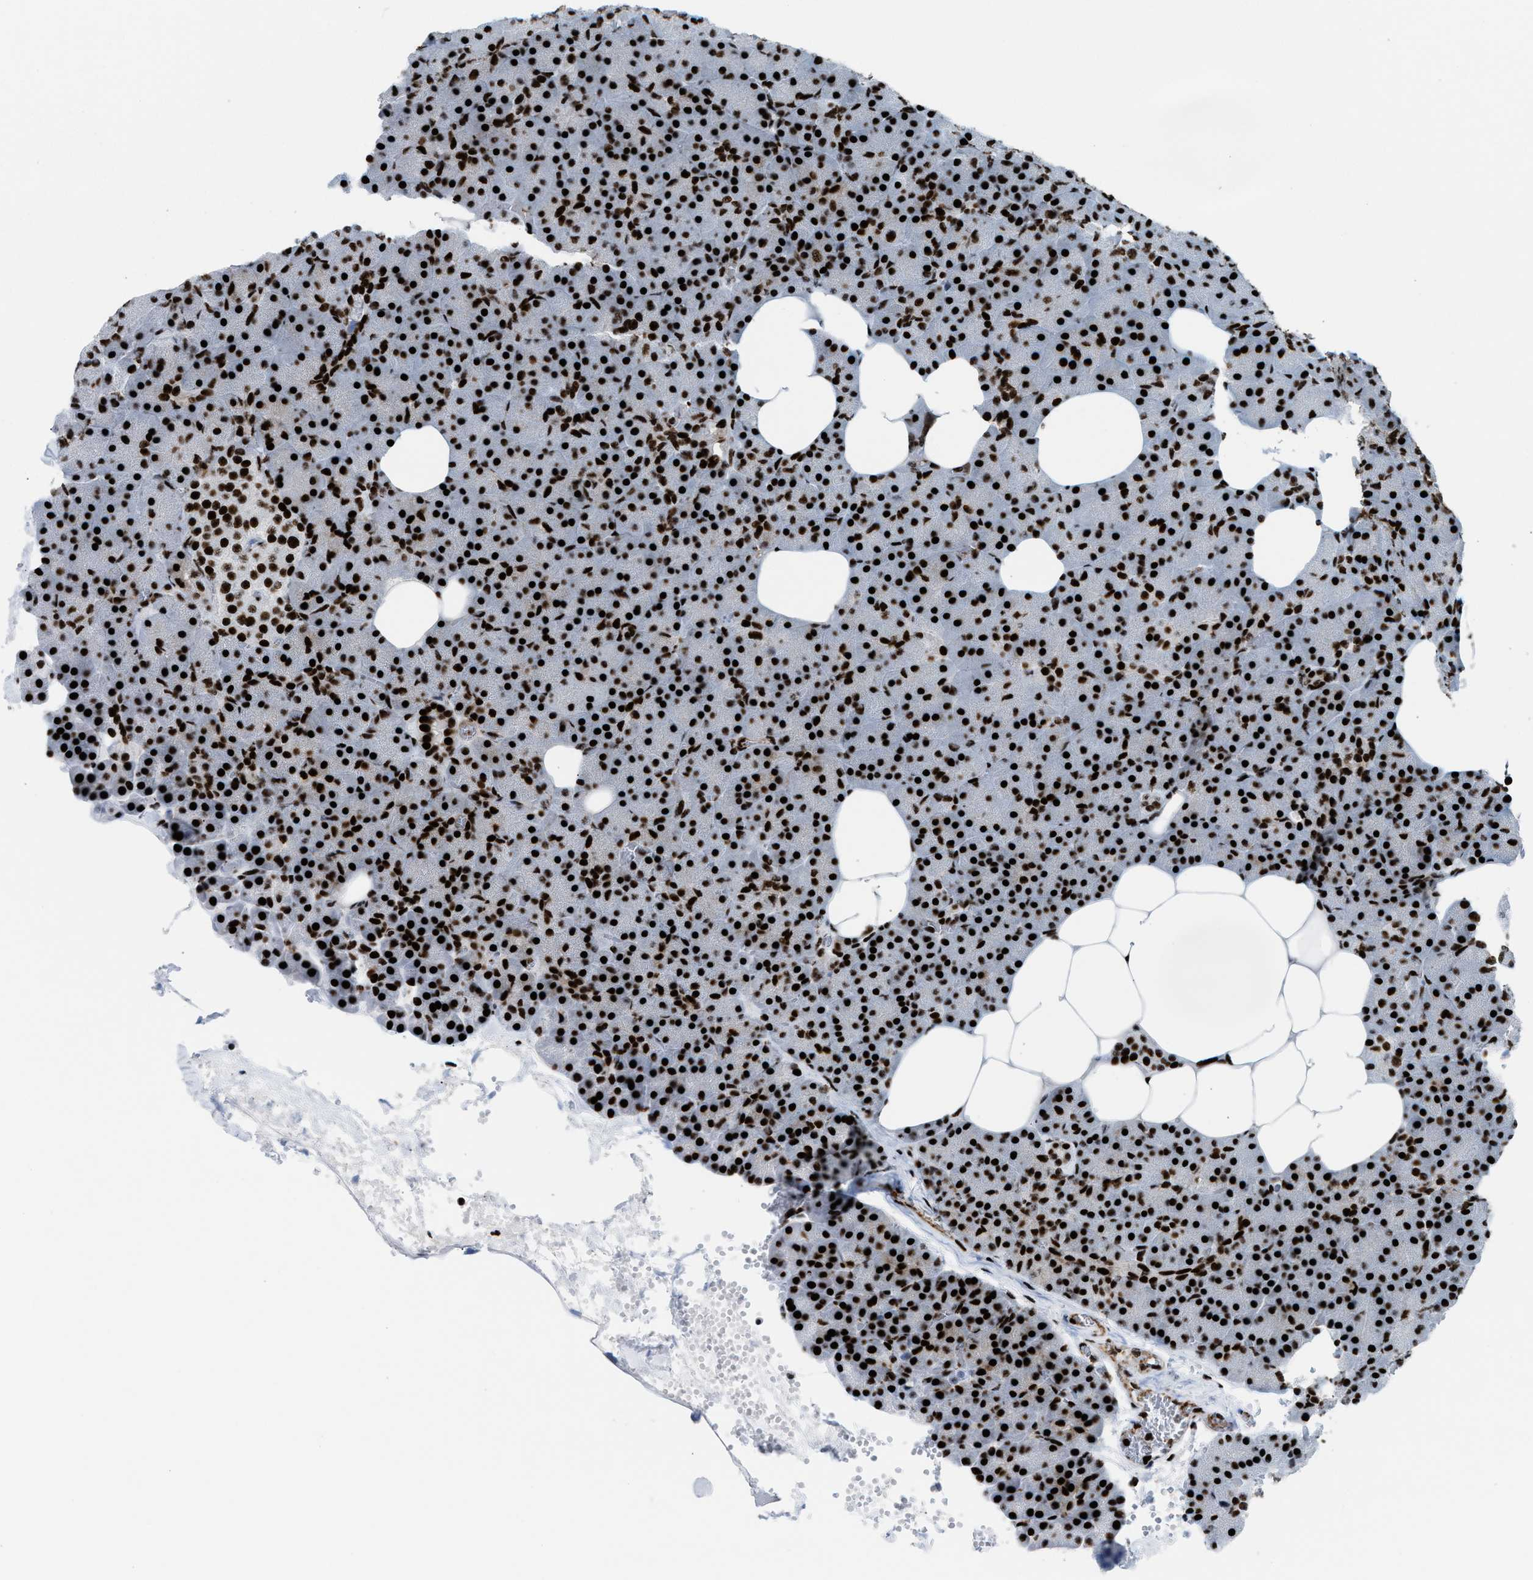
{"staining": {"intensity": "strong", "quantity": ">75%", "location": "nuclear"}, "tissue": "pancreas", "cell_type": "Exocrine glandular cells", "image_type": "normal", "snomed": [{"axis": "morphology", "description": "Normal tissue, NOS"}, {"axis": "morphology", "description": "Carcinoid, malignant, NOS"}, {"axis": "topography", "description": "Pancreas"}], "caption": "Immunohistochemistry photomicrograph of unremarkable human pancreas stained for a protein (brown), which shows high levels of strong nuclear staining in about >75% of exocrine glandular cells.", "gene": "NONO", "patient": {"sex": "female", "age": 35}}